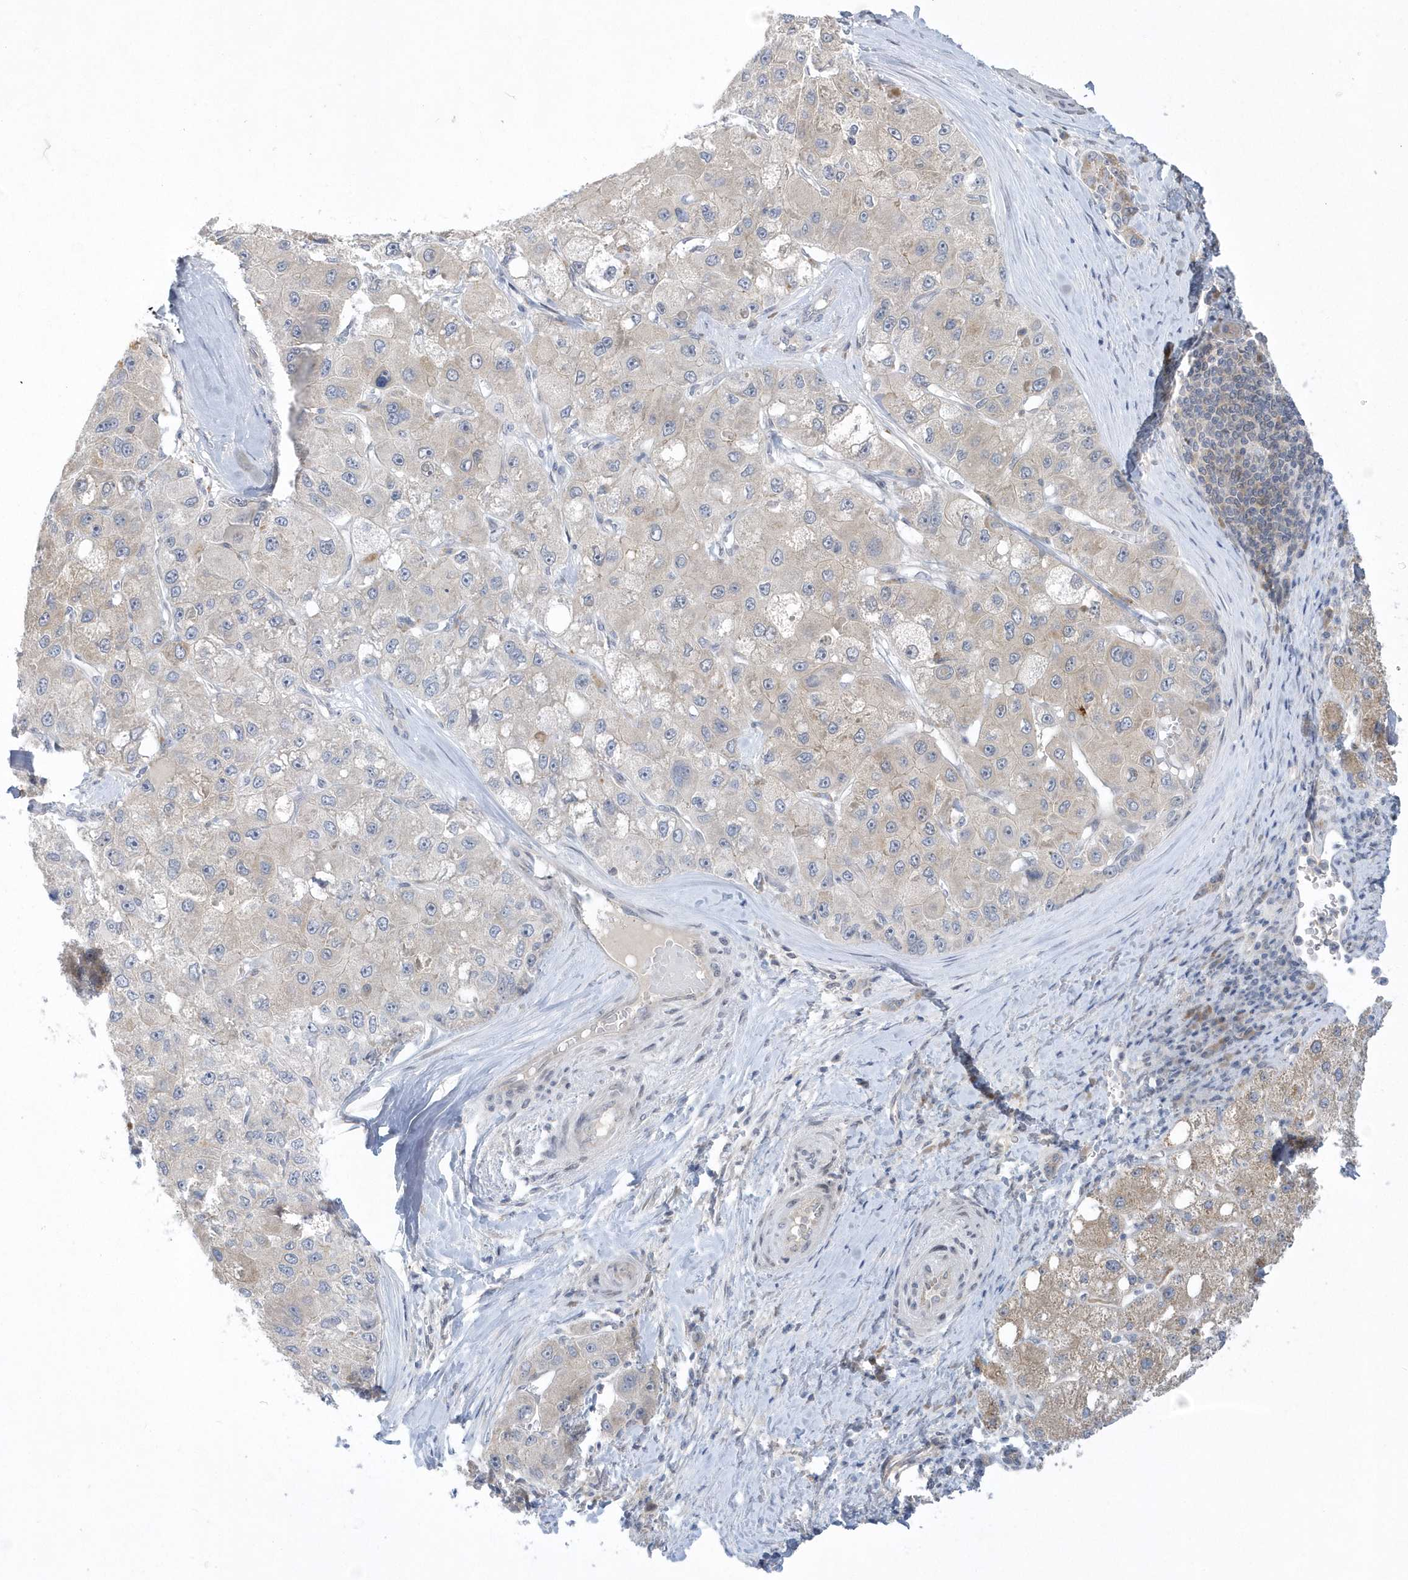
{"staining": {"intensity": "negative", "quantity": "none", "location": "none"}, "tissue": "liver cancer", "cell_type": "Tumor cells", "image_type": "cancer", "snomed": [{"axis": "morphology", "description": "Carcinoma, Hepatocellular, NOS"}, {"axis": "topography", "description": "Liver"}], "caption": "DAB (3,3'-diaminobenzidine) immunohistochemical staining of human liver hepatocellular carcinoma displays no significant expression in tumor cells. (DAB immunohistochemistry (IHC) with hematoxylin counter stain).", "gene": "ZC3H12D", "patient": {"sex": "male", "age": 80}}